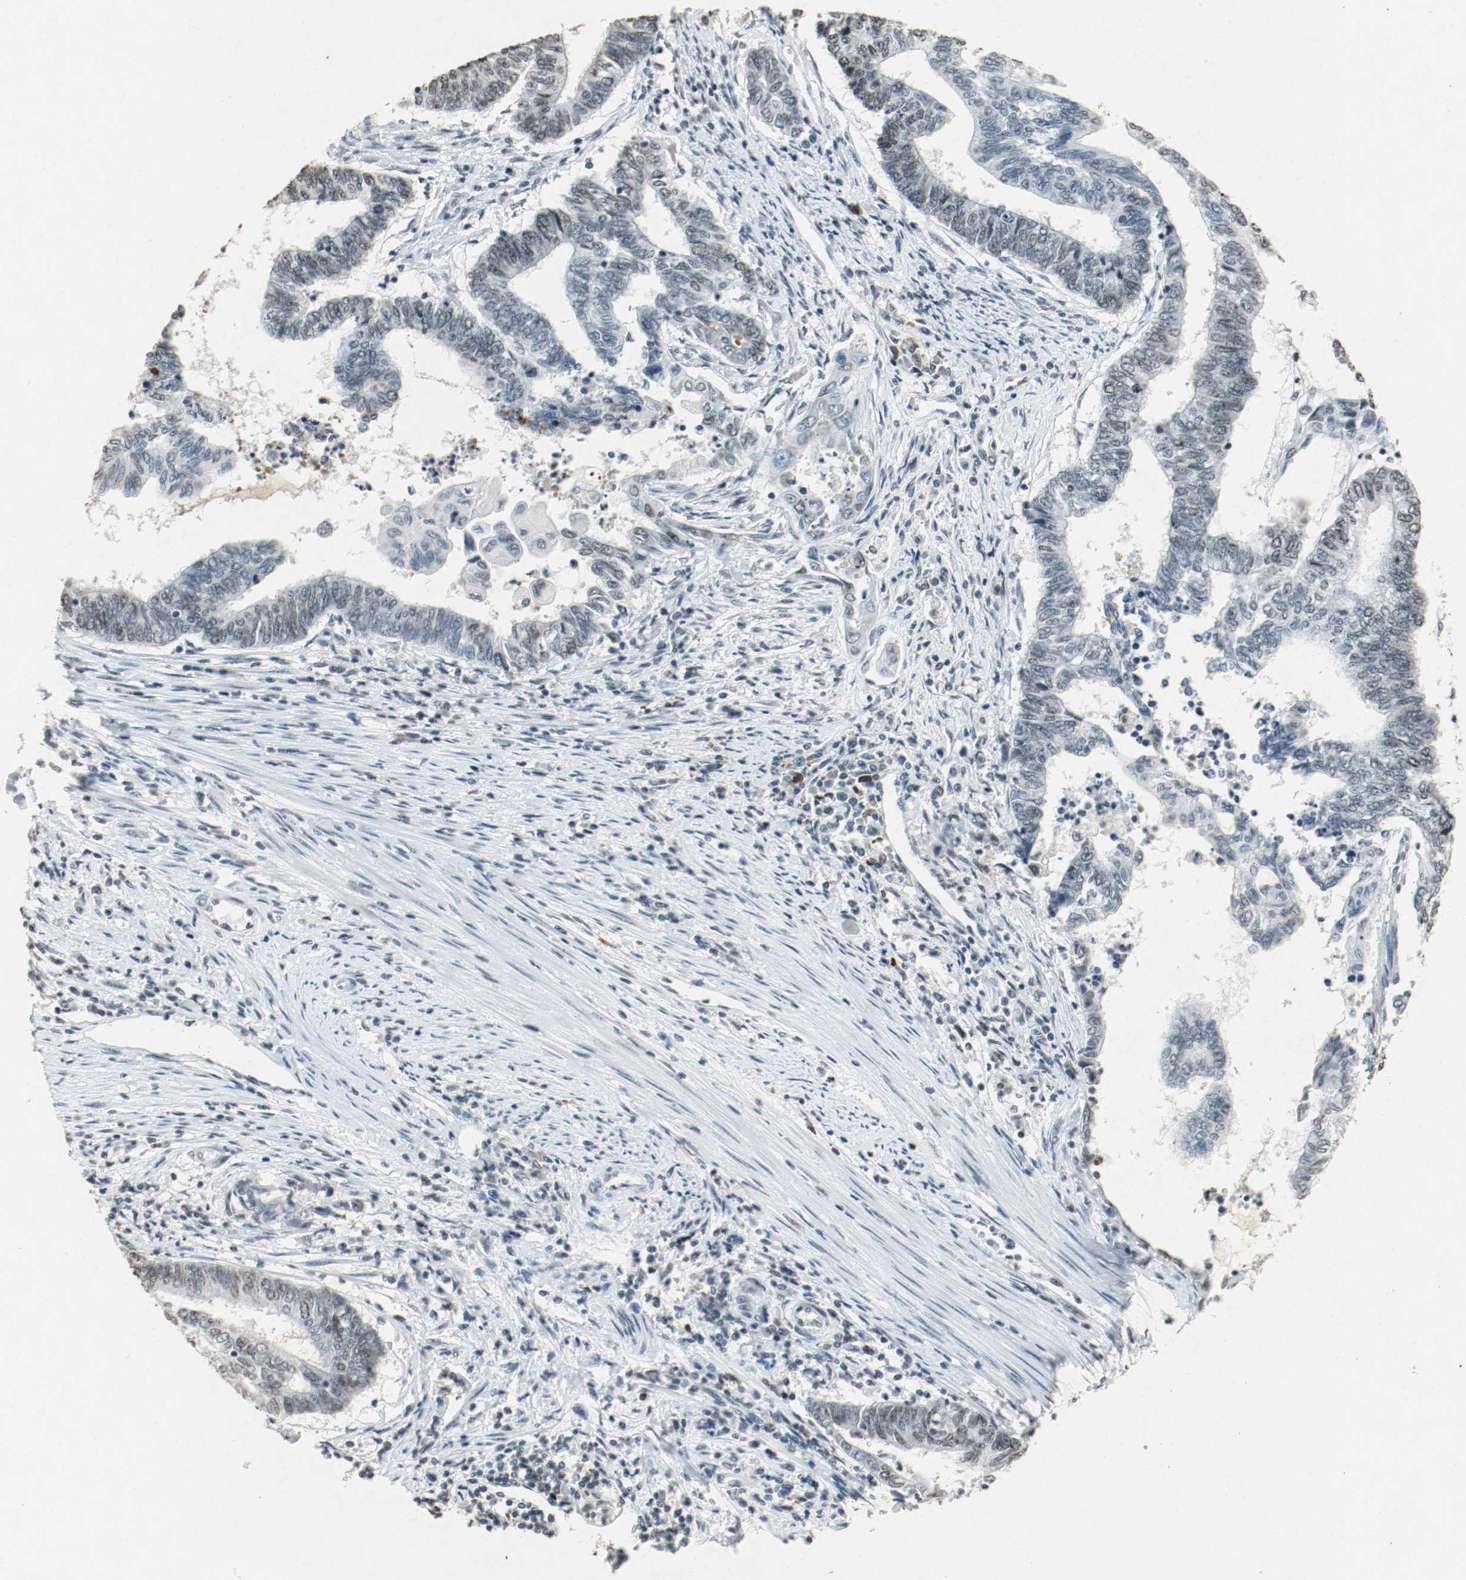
{"staining": {"intensity": "weak", "quantity": "25%-75%", "location": "nuclear"}, "tissue": "endometrial cancer", "cell_type": "Tumor cells", "image_type": "cancer", "snomed": [{"axis": "morphology", "description": "Adenocarcinoma, NOS"}, {"axis": "topography", "description": "Uterus"}, {"axis": "topography", "description": "Endometrium"}], "caption": "Endometrial adenocarcinoma stained with DAB (3,3'-diaminobenzidine) IHC exhibits low levels of weak nuclear staining in about 25%-75% of tumor cells. (DAB (3,3'-diaminobenzidine) IHC with brightfield microscopy, high magnification).", "gene": "DNMT1", "patient": {"sex": "female", "age": 70}}